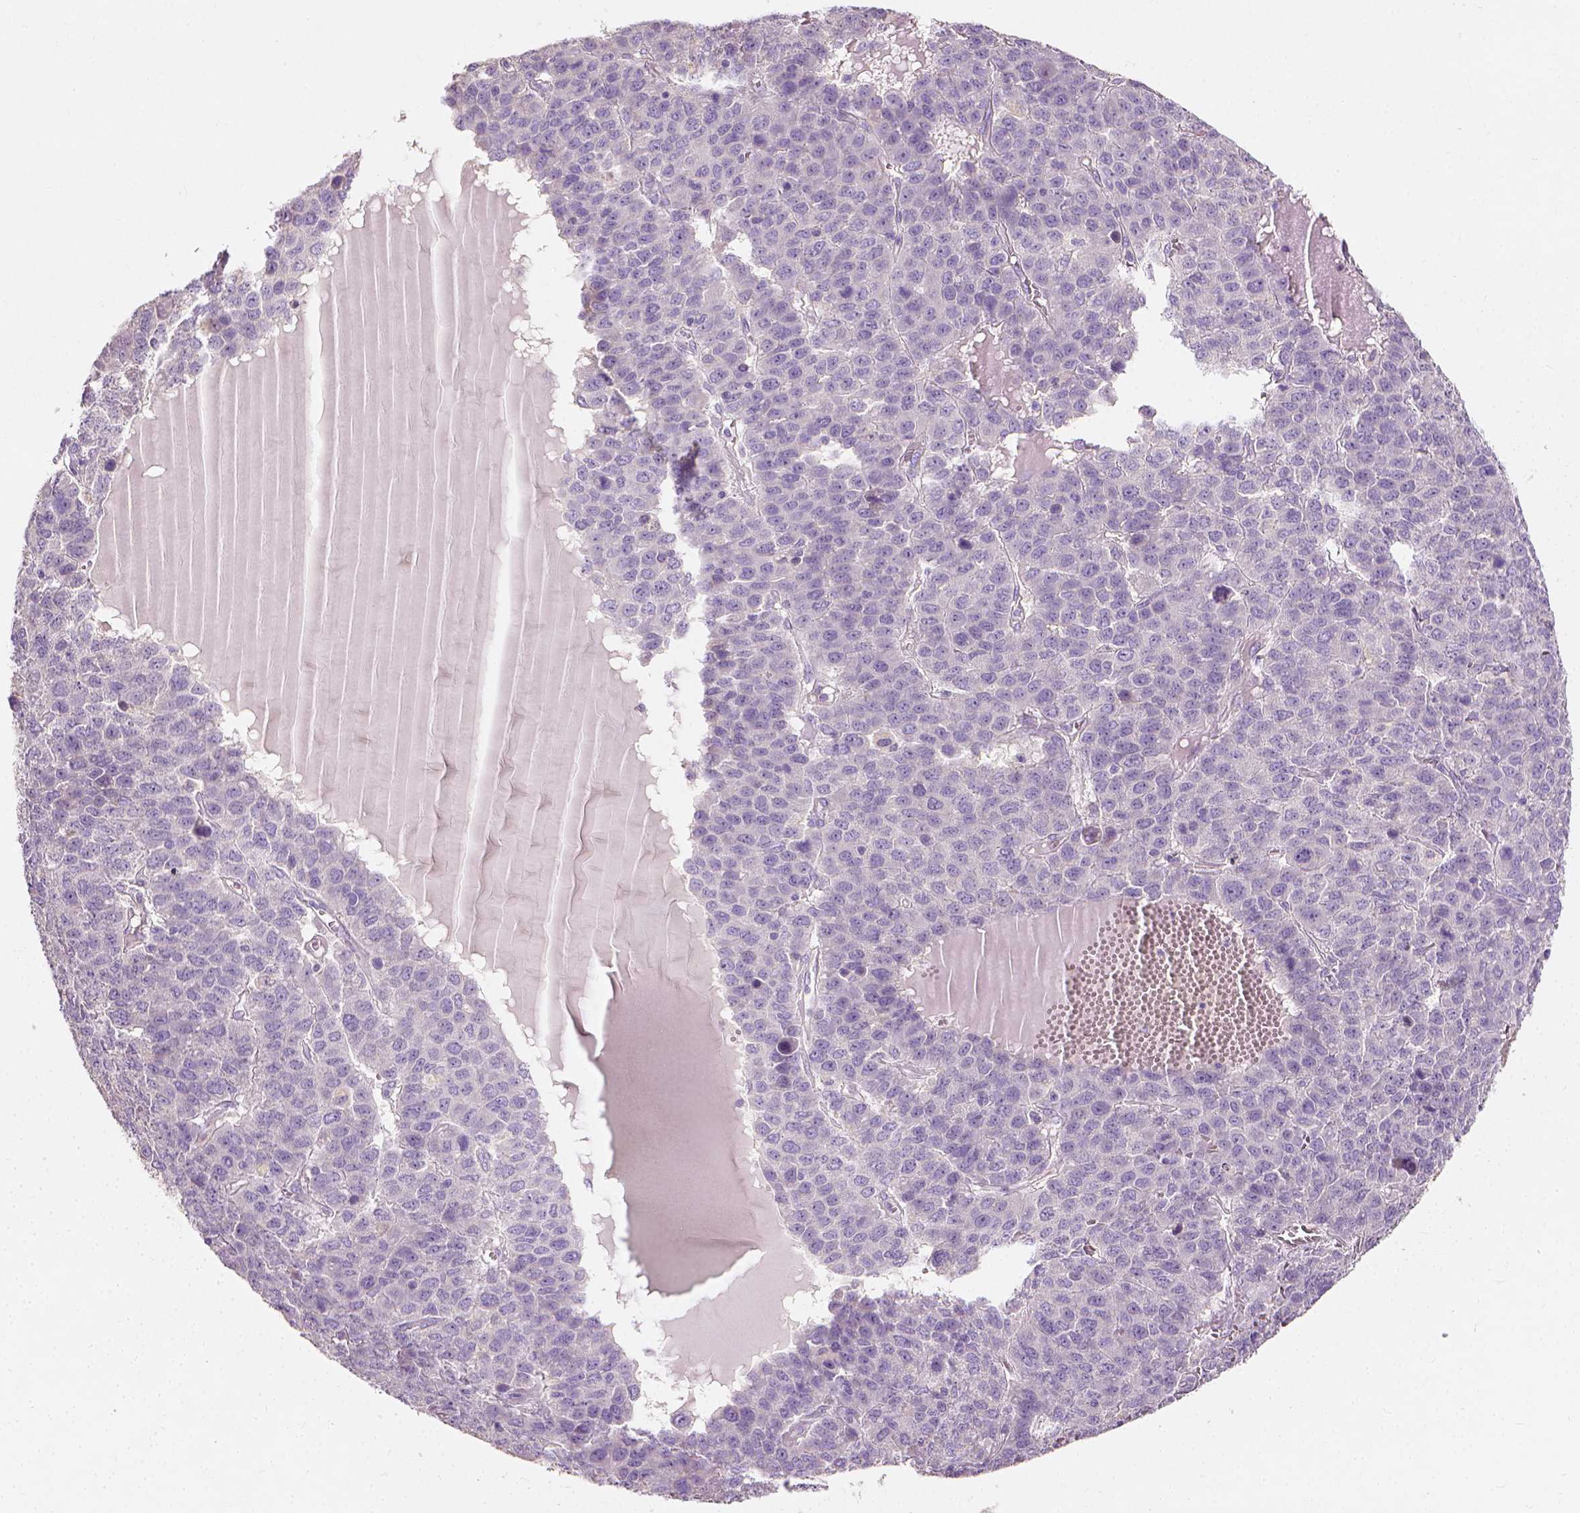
{"staining": {"intensity": "negative", "quantity": "none", "location": "none"}, "tissue": "liver cancer", "cell_type": "Tumor cells", "image_type": "cancer", "snomed": [{"axis": "morphology", "description": "Carcinoma, Hepatocellular, NOS"}, {"axis": "topography", "description": "Liver"}], "caption": "Liver cancer (hepatocellular carcinoma) was stained to show a protein in brown. There is no significant staining in tumor cells.", "gene": "DHCR24", "patient": {"sex": "male", "age": 69}}